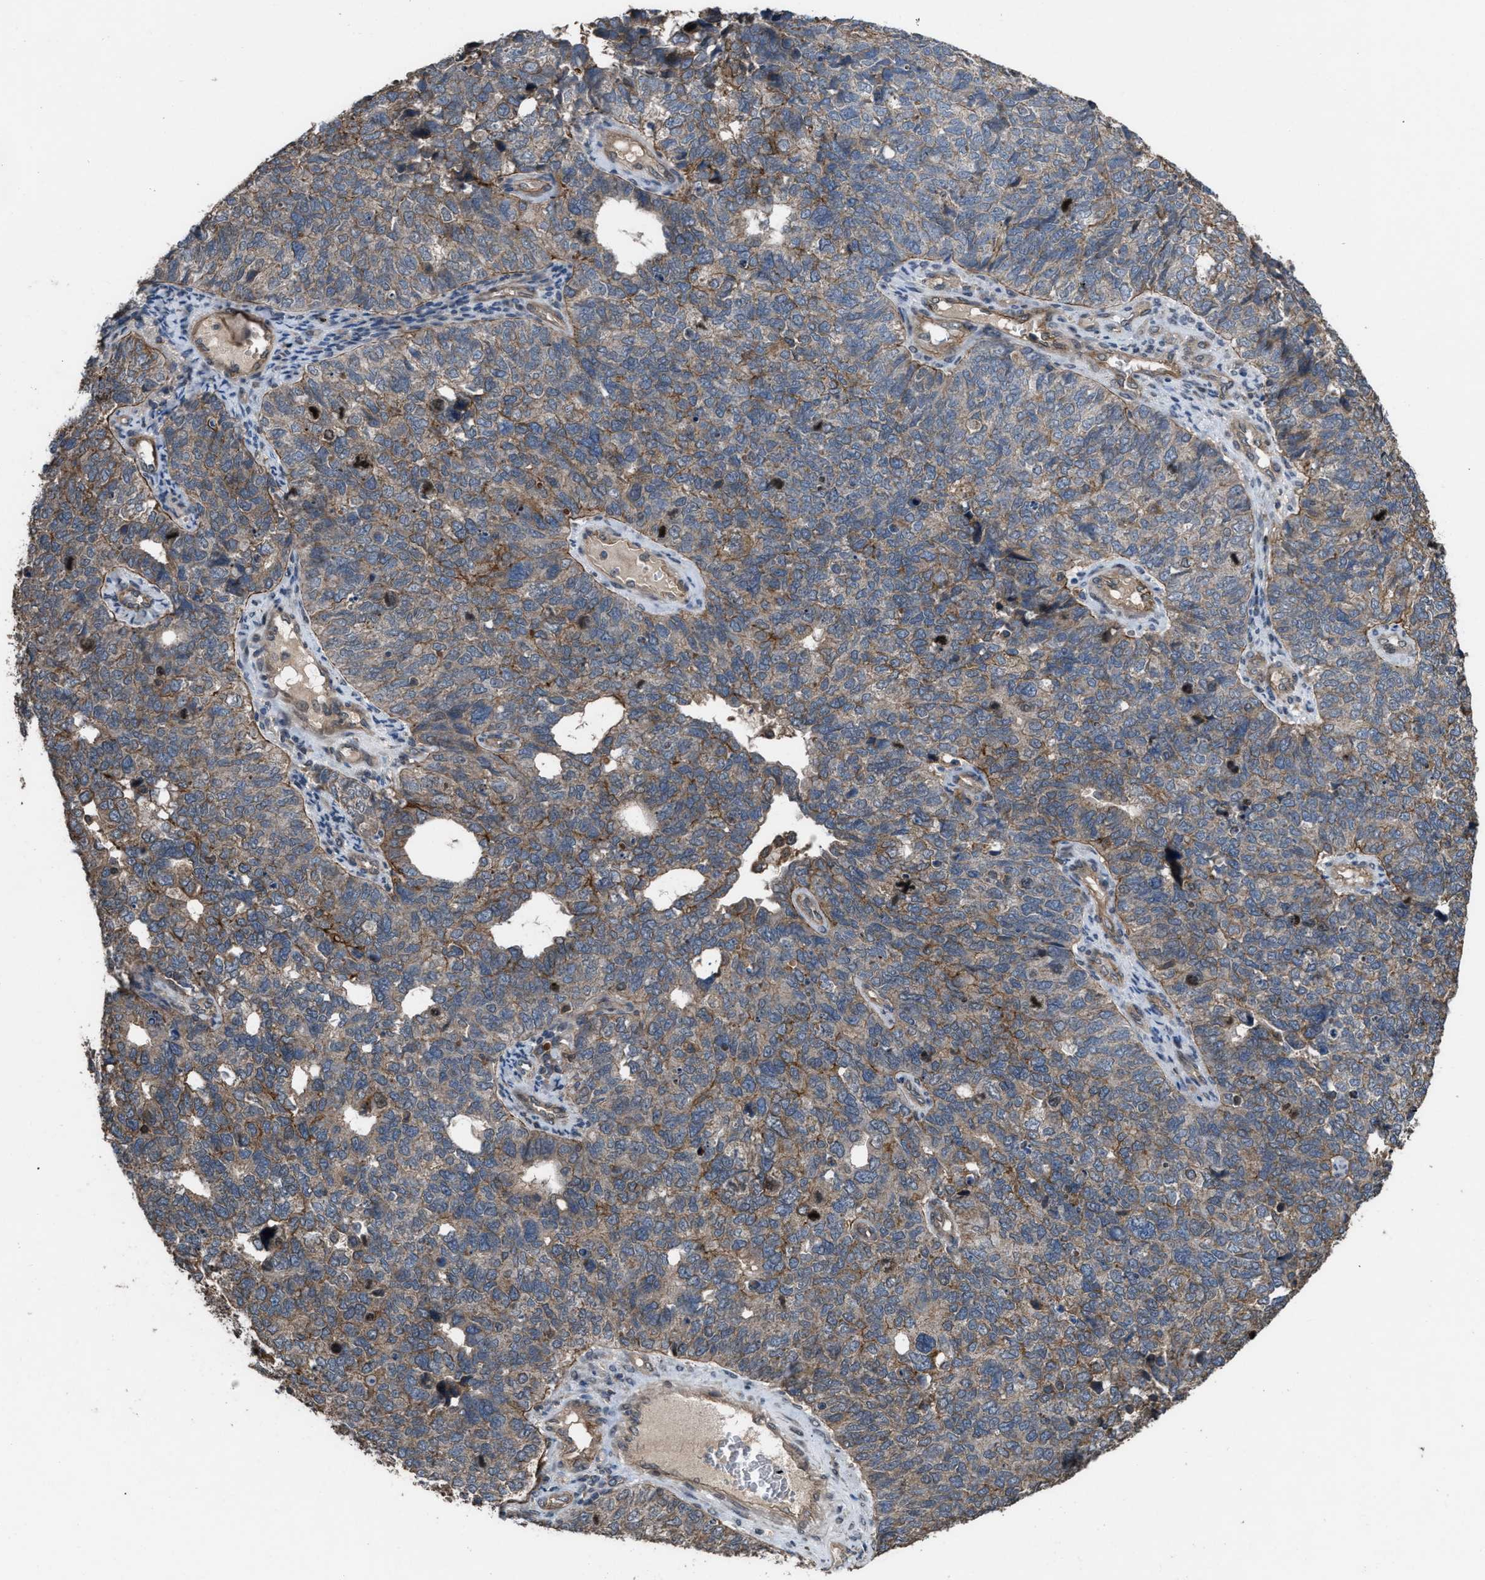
{"staining": {"intensity": "weak", "quantity": ">75%", "location": "cytoplasmic/membranous"}, "tissue": "cervical cancer", "cell_type": "Tumor cells", "image_type": "cancer", "snomed": [{"axis": "morphology", "description": "Squamous cell carcinoma, NOS"}, {"axis": "topography", "description": "Cervix"}], "caption": "This histopathology image demonstrates immunohistochemistry (IHC) staining of squamous cell carcinoma (cervical), with low weak cytoplasmic/membranous expression in approximately >75% of tumor cells.", "gene": "UTRN", "patient": {"sex": "female", "age": 63}}